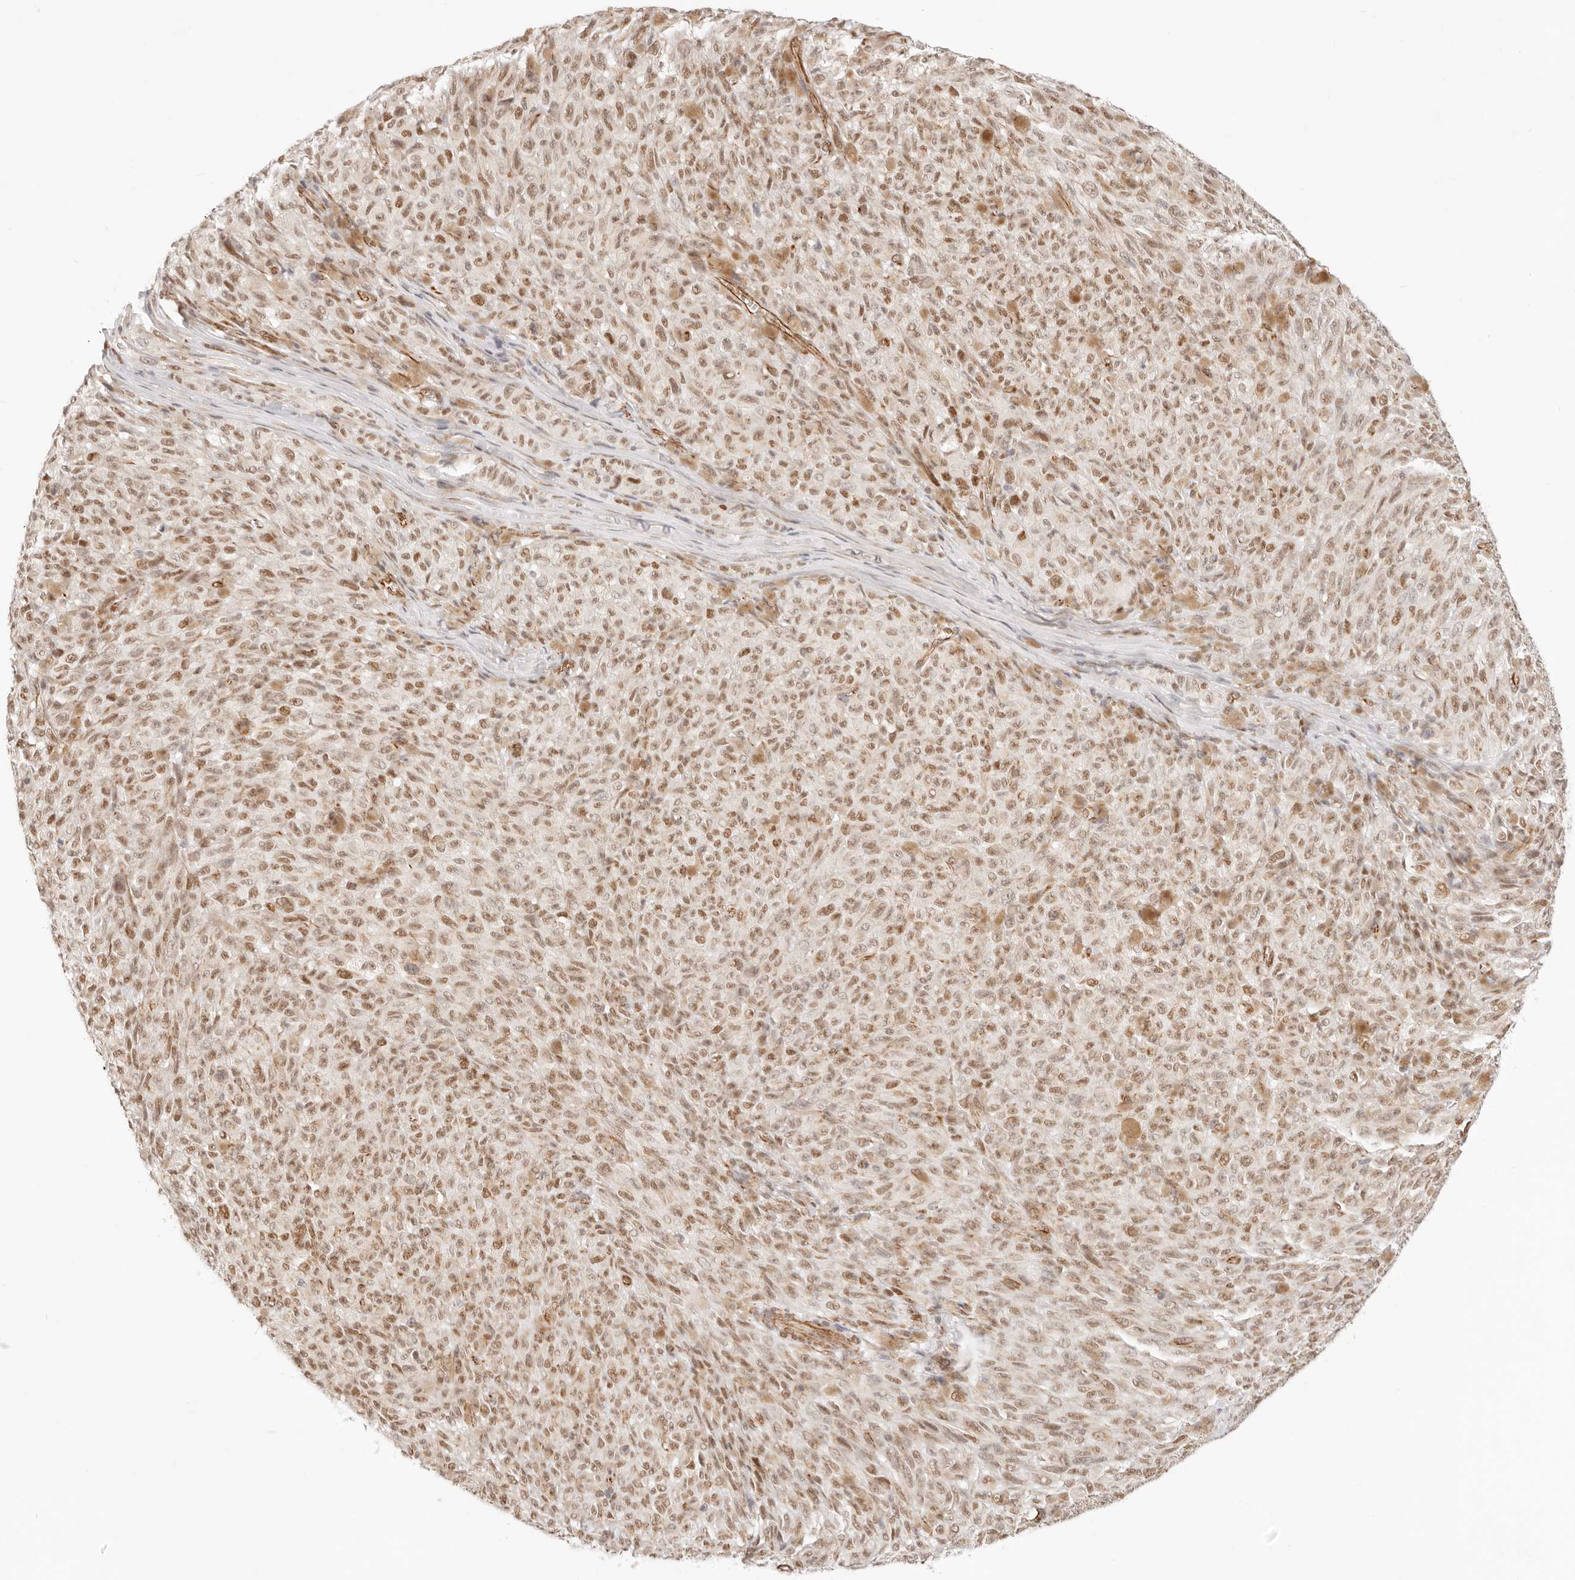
{"staining": {"intensity": "moderate", "quantity": ">75%", "location": "cytoplasmic/membranous,nuclear"}, "tissue": "melanoma", "cell_type": "Tumor cells", "image_type": "cancer", "snomed": [{"axis": "morphology", "description": "Malignant melanoma, NOS"}, {"axis": "topography", "description": "Skin"}], "caption": "Moderate cytoplasmic/membranous and nuclear expression for a protein is present in about >75% of tumor cells of melanoma using IHC.", "gene": "ZC3H11A", "patient": {"sex": "female", "age": 82}}